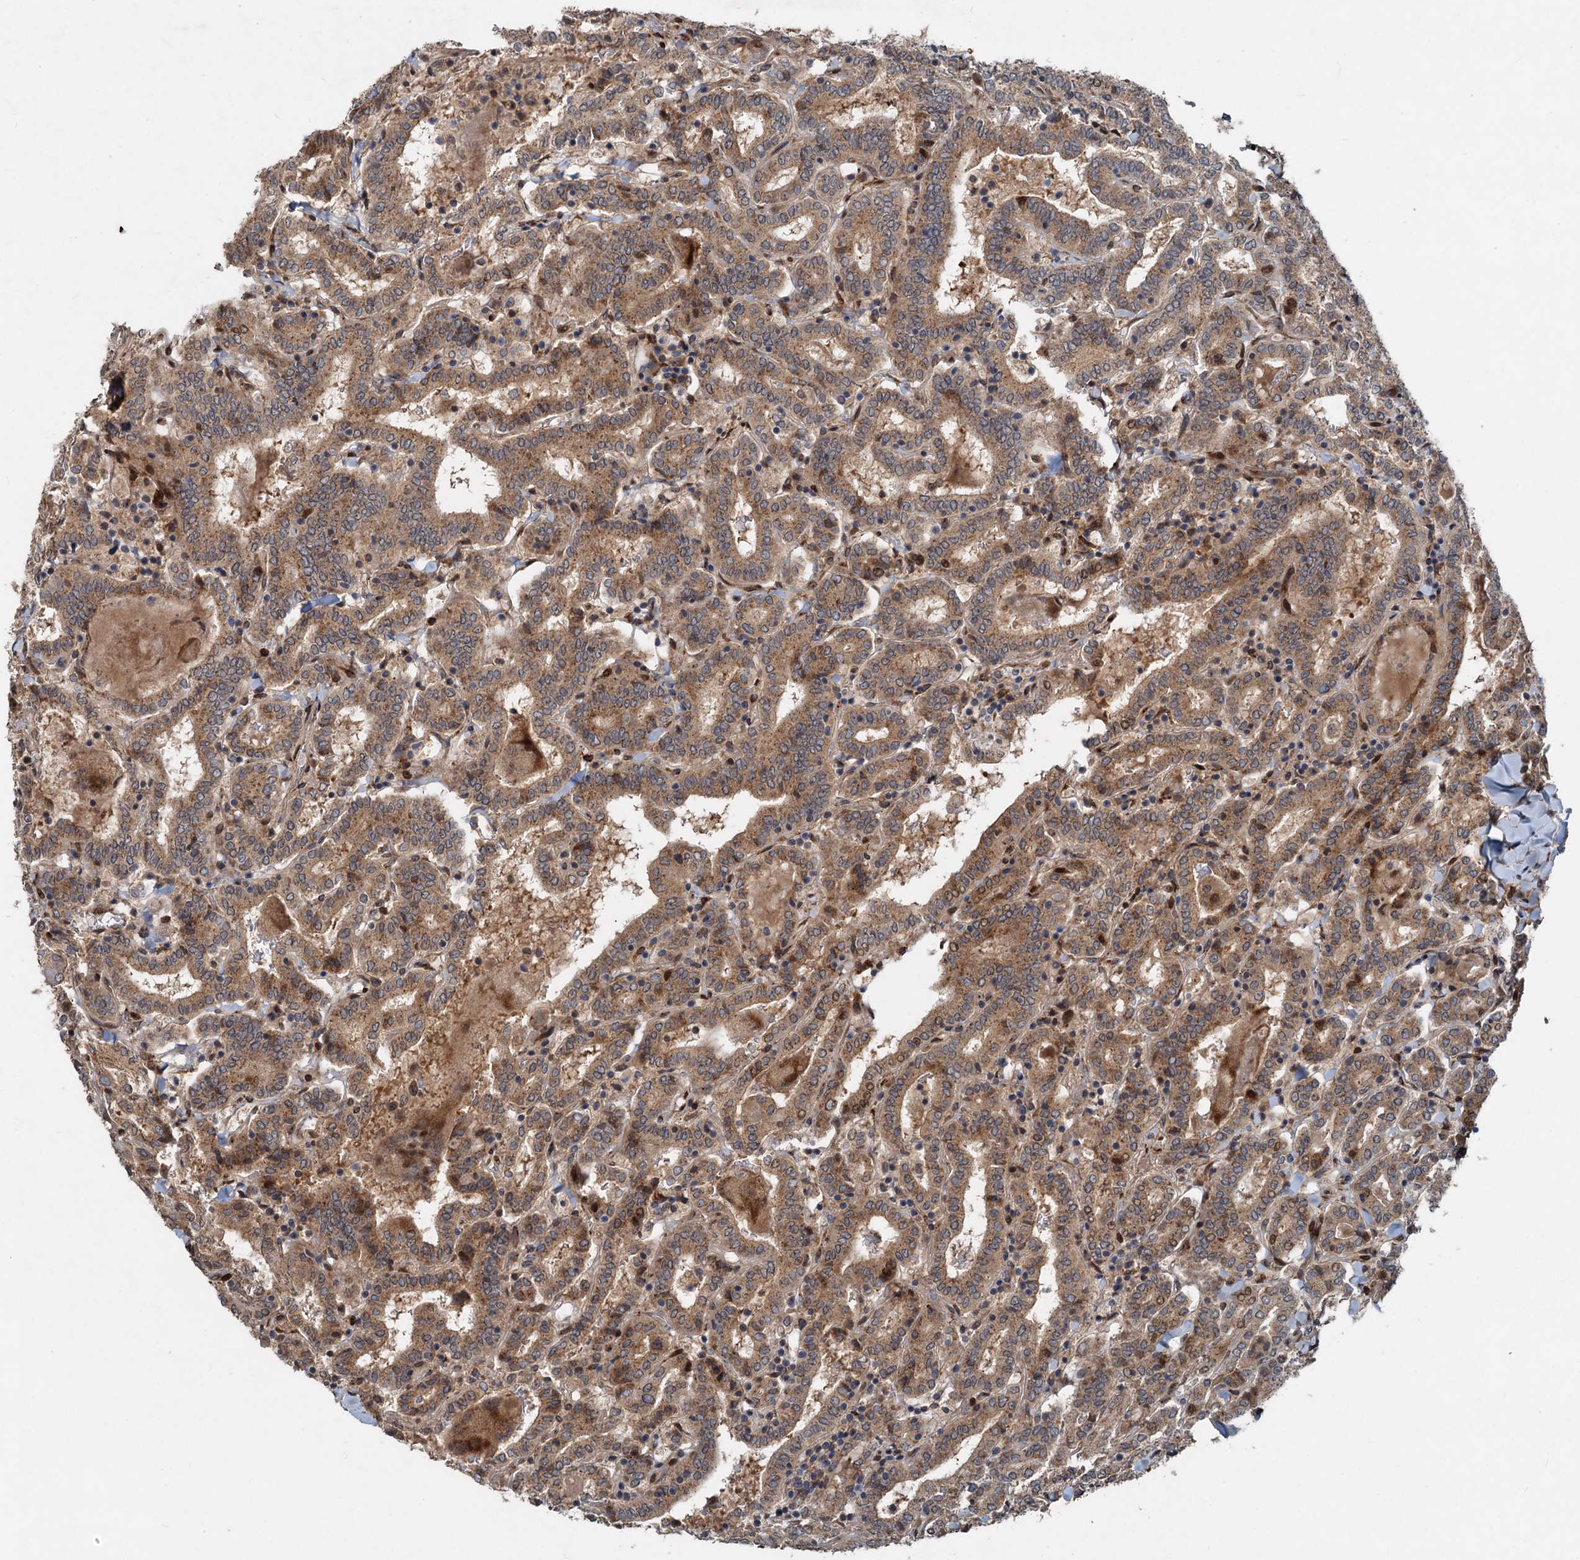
{"staining": {"intensity": "moderate", "quantity": ">75%", "location": "cytoplasmic/membranous"}, "tissue": "thyroid cancer", "cell_type": "Tumor cells", "image_type": "cancer", "snomed": [{"axis": "morphology", "description": "Papillary adenocarcinoma, NOS"}, {"axis": "topography", "description": "Thyroid gland"}], "caption": "A brown stain shows moderate cytoplasmic/membranous expression of a protein in human thyroid cancer tumor cells.", "gene": "CEP68", "patient": {"sex": "female", "age": 72}}